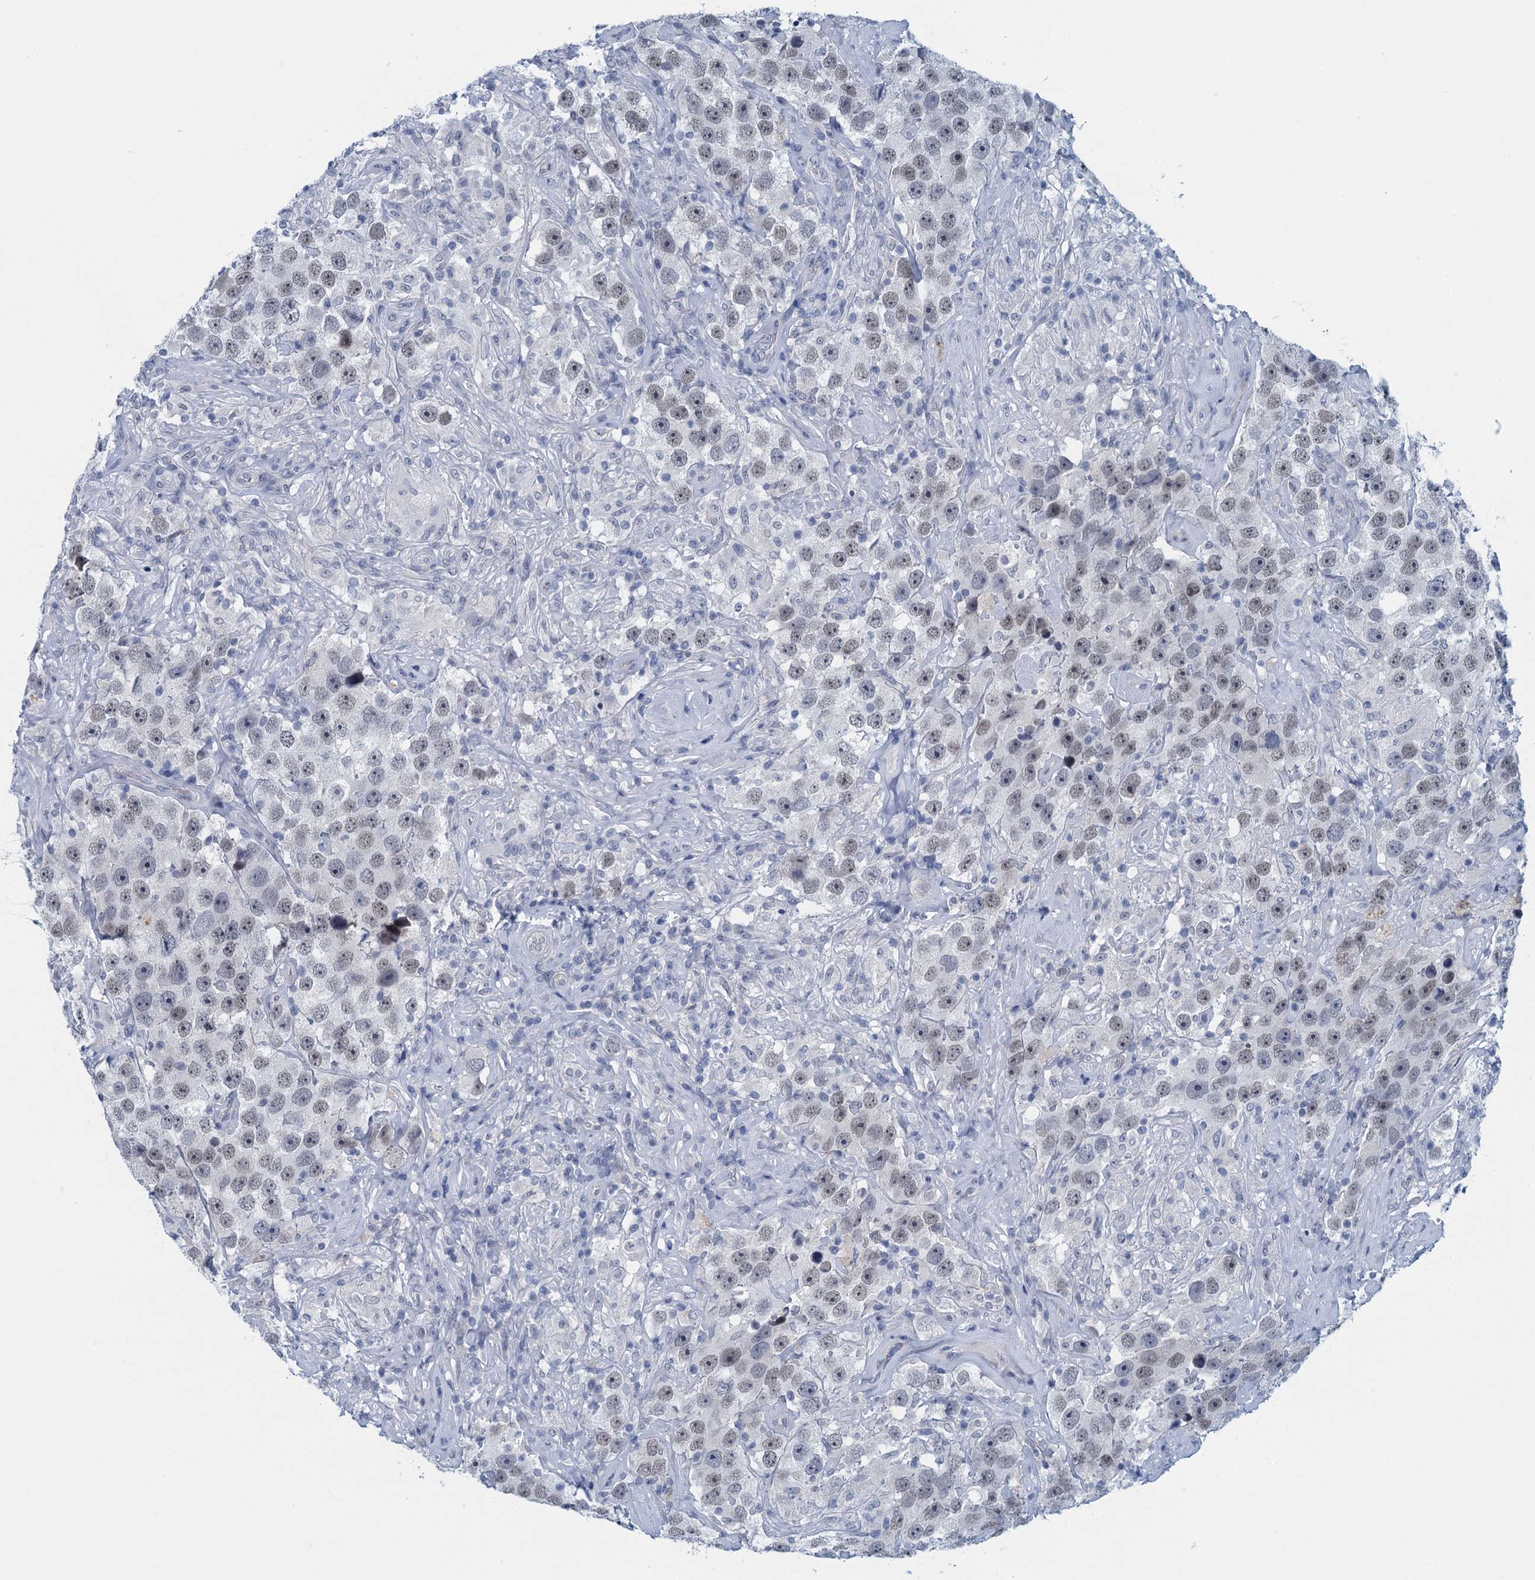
{"staining": {"intensity": "weak", "quantity": "25%-75%", "location": "nuclear"}, "tissue": "testis cancer", "cell_type": "Tumor cells", "image_type": "cancer", "snomed": [{"axis": "morphology", "description": "Seminoma, NOS"}, {"axis": "topography", "description": "Testis"}], "caption": "The image exhibits immunohistochemical staining of testis cancer (seminoma). There is weak nuclear staining is present in about 25%-75% of tumor cells.", "gene": "ENSG00000131152", "patient": {"sex": "male", "age": 49}}